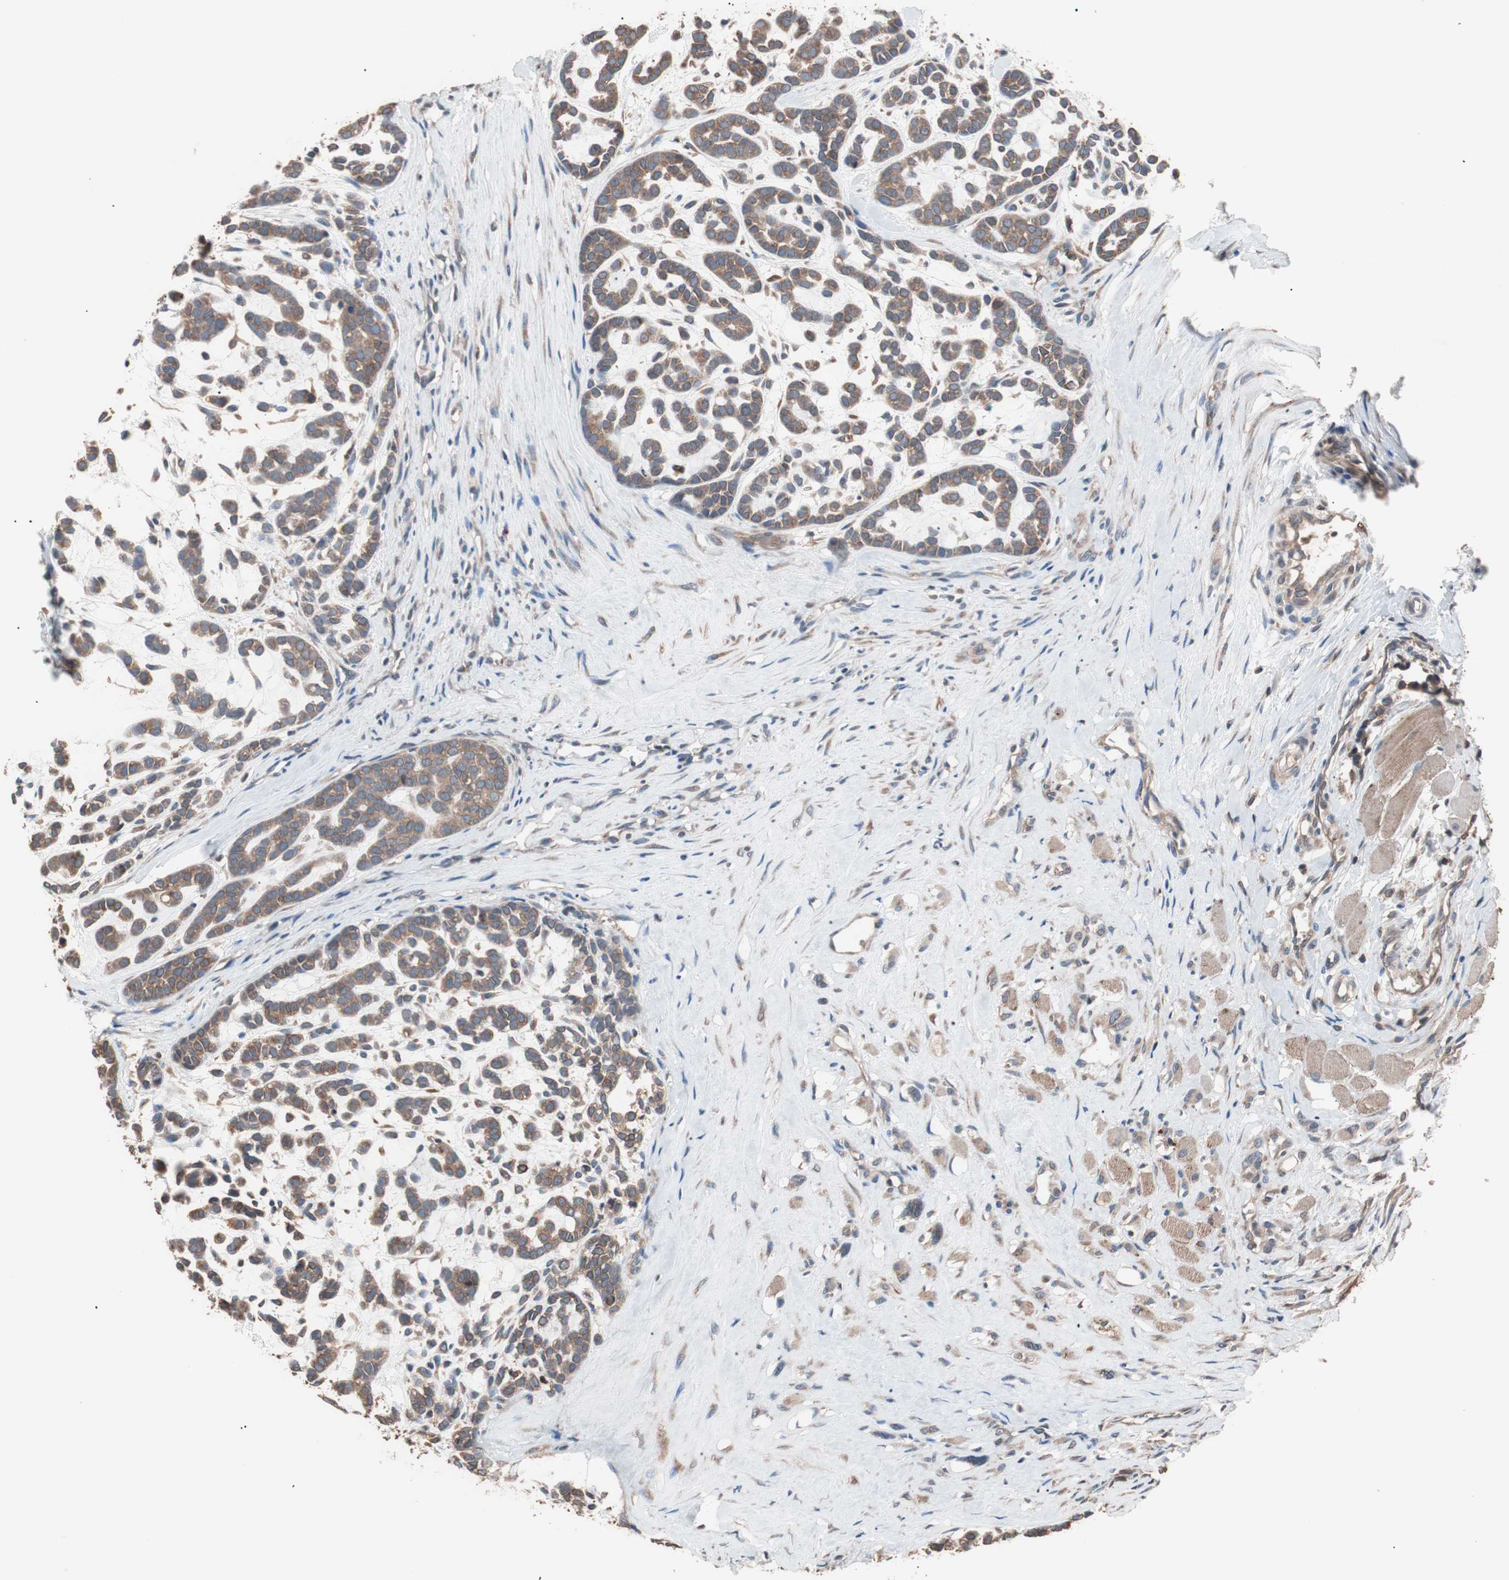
{"staining": {"intensity": "moderate", "quantity": ">75%", "location": "cytoplasmic/membranous"}, "tissue": "head and neck cancer", "cell_type": "Tumor cells", "image_type": "cancer", "snomed": [{"axis": "morphology", "description": "Adenocarcinoma, NOS"}, {"axis": "morphology", "description": "Adenoma, NOS"}, {"axis": "topography", "description": "Head-Neck"}], "caption": "Moderate cytoplasmic/membranous staining for a protein is seen in about >75% of tumor cells of head and neck cancer using IHC.", "gene": "GLYCTK", "patient": {"sex": "female", "age": 55}}